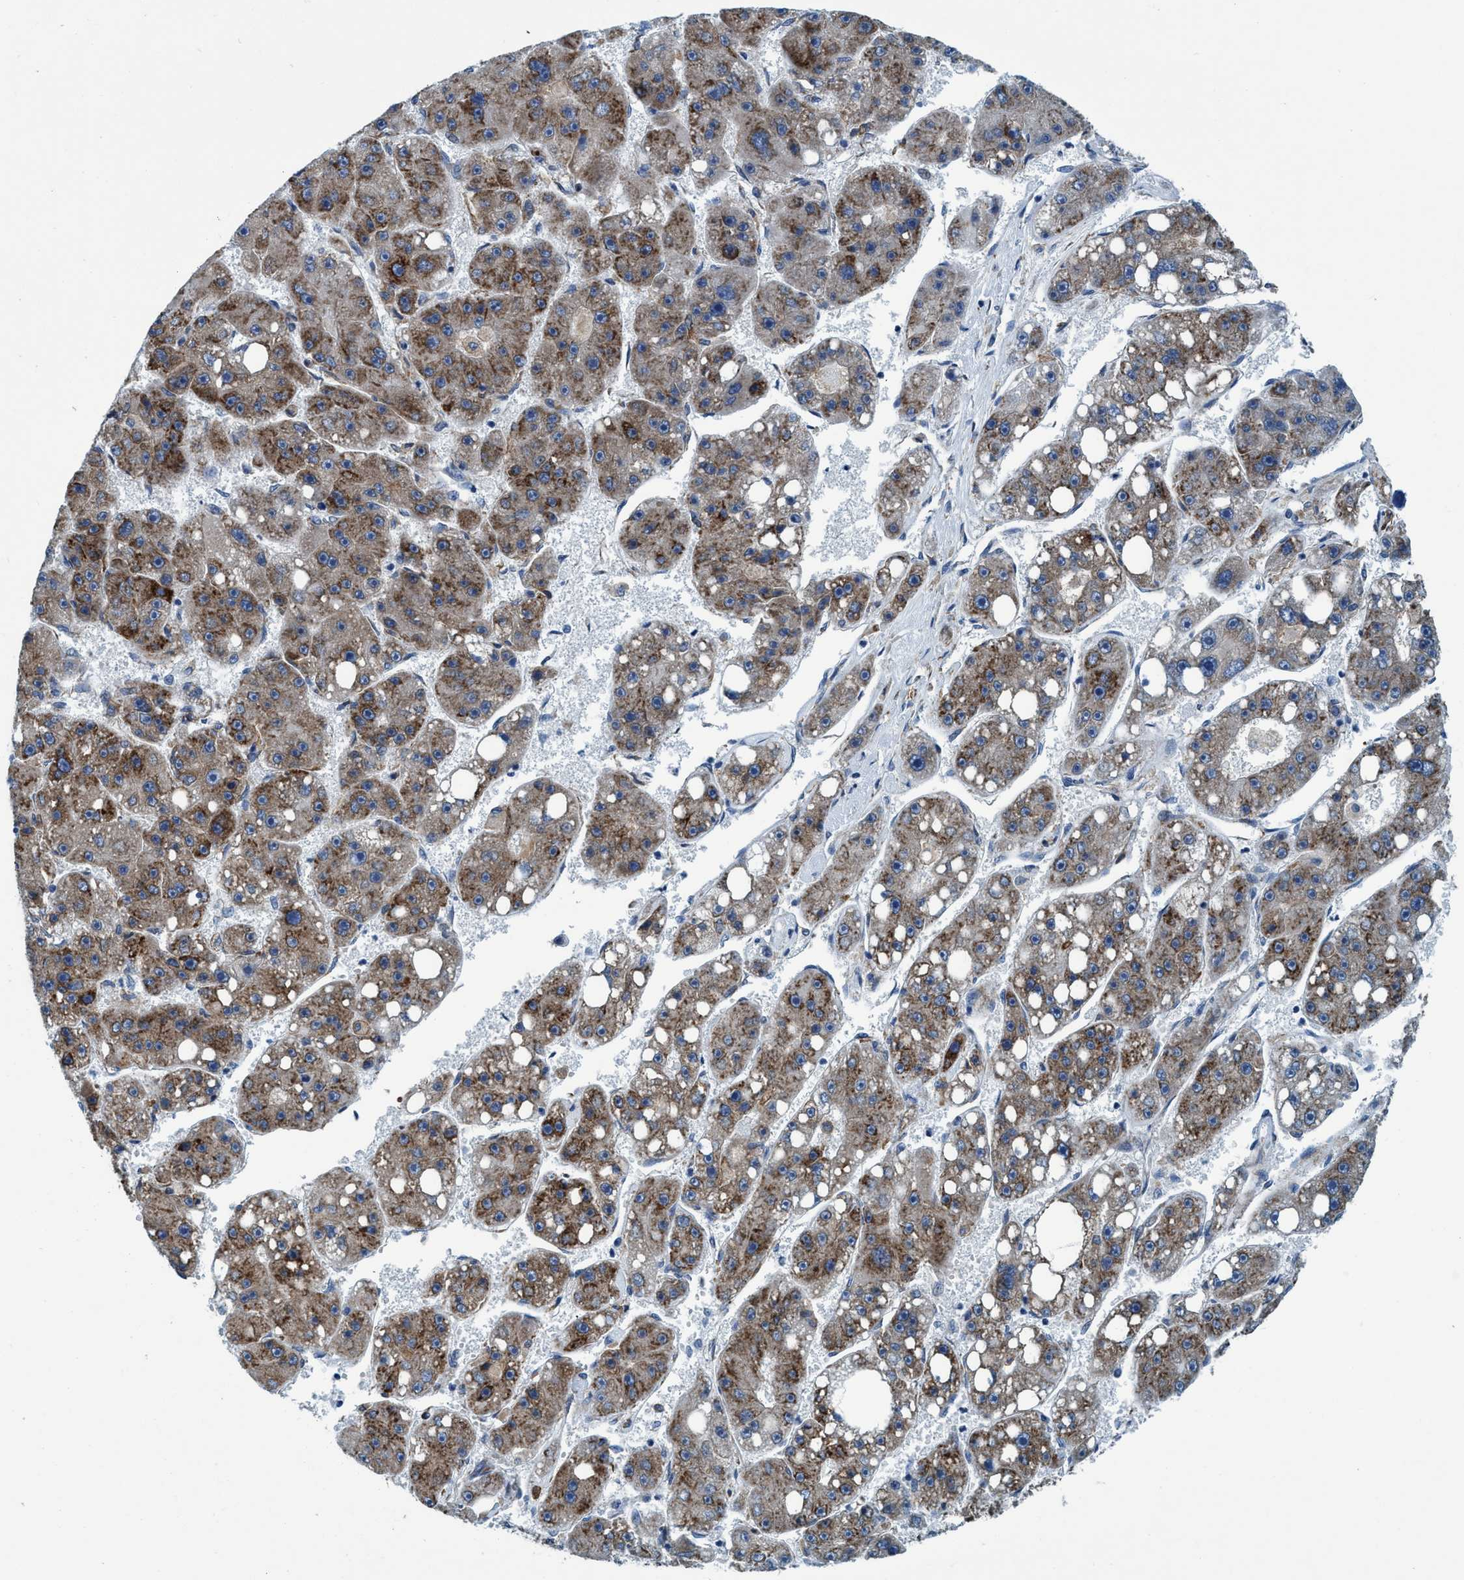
{"staining": {"intensity": "moderate", "quantity": "25%-75%", "location": "cytoplasmic/membranous"}, "tissue": "liver cancer", "cell_type": "Tumor cells", "image_type": "cancer", "snomed": [{"axis": "morphology", "description": "Carcinoma, Hepatocellular, NOS"}, {"axis": "topography", "description": "Liver"}], "caption": "Liver cancer stained for a protein demonstrates moderate cytoplasmic/membranous positivity in tumor cells. (Brightfield microscopy of DAB IHC at high magnification).", "gene": "ARMC9", "patient": {"sex": "female", "age": 61}}